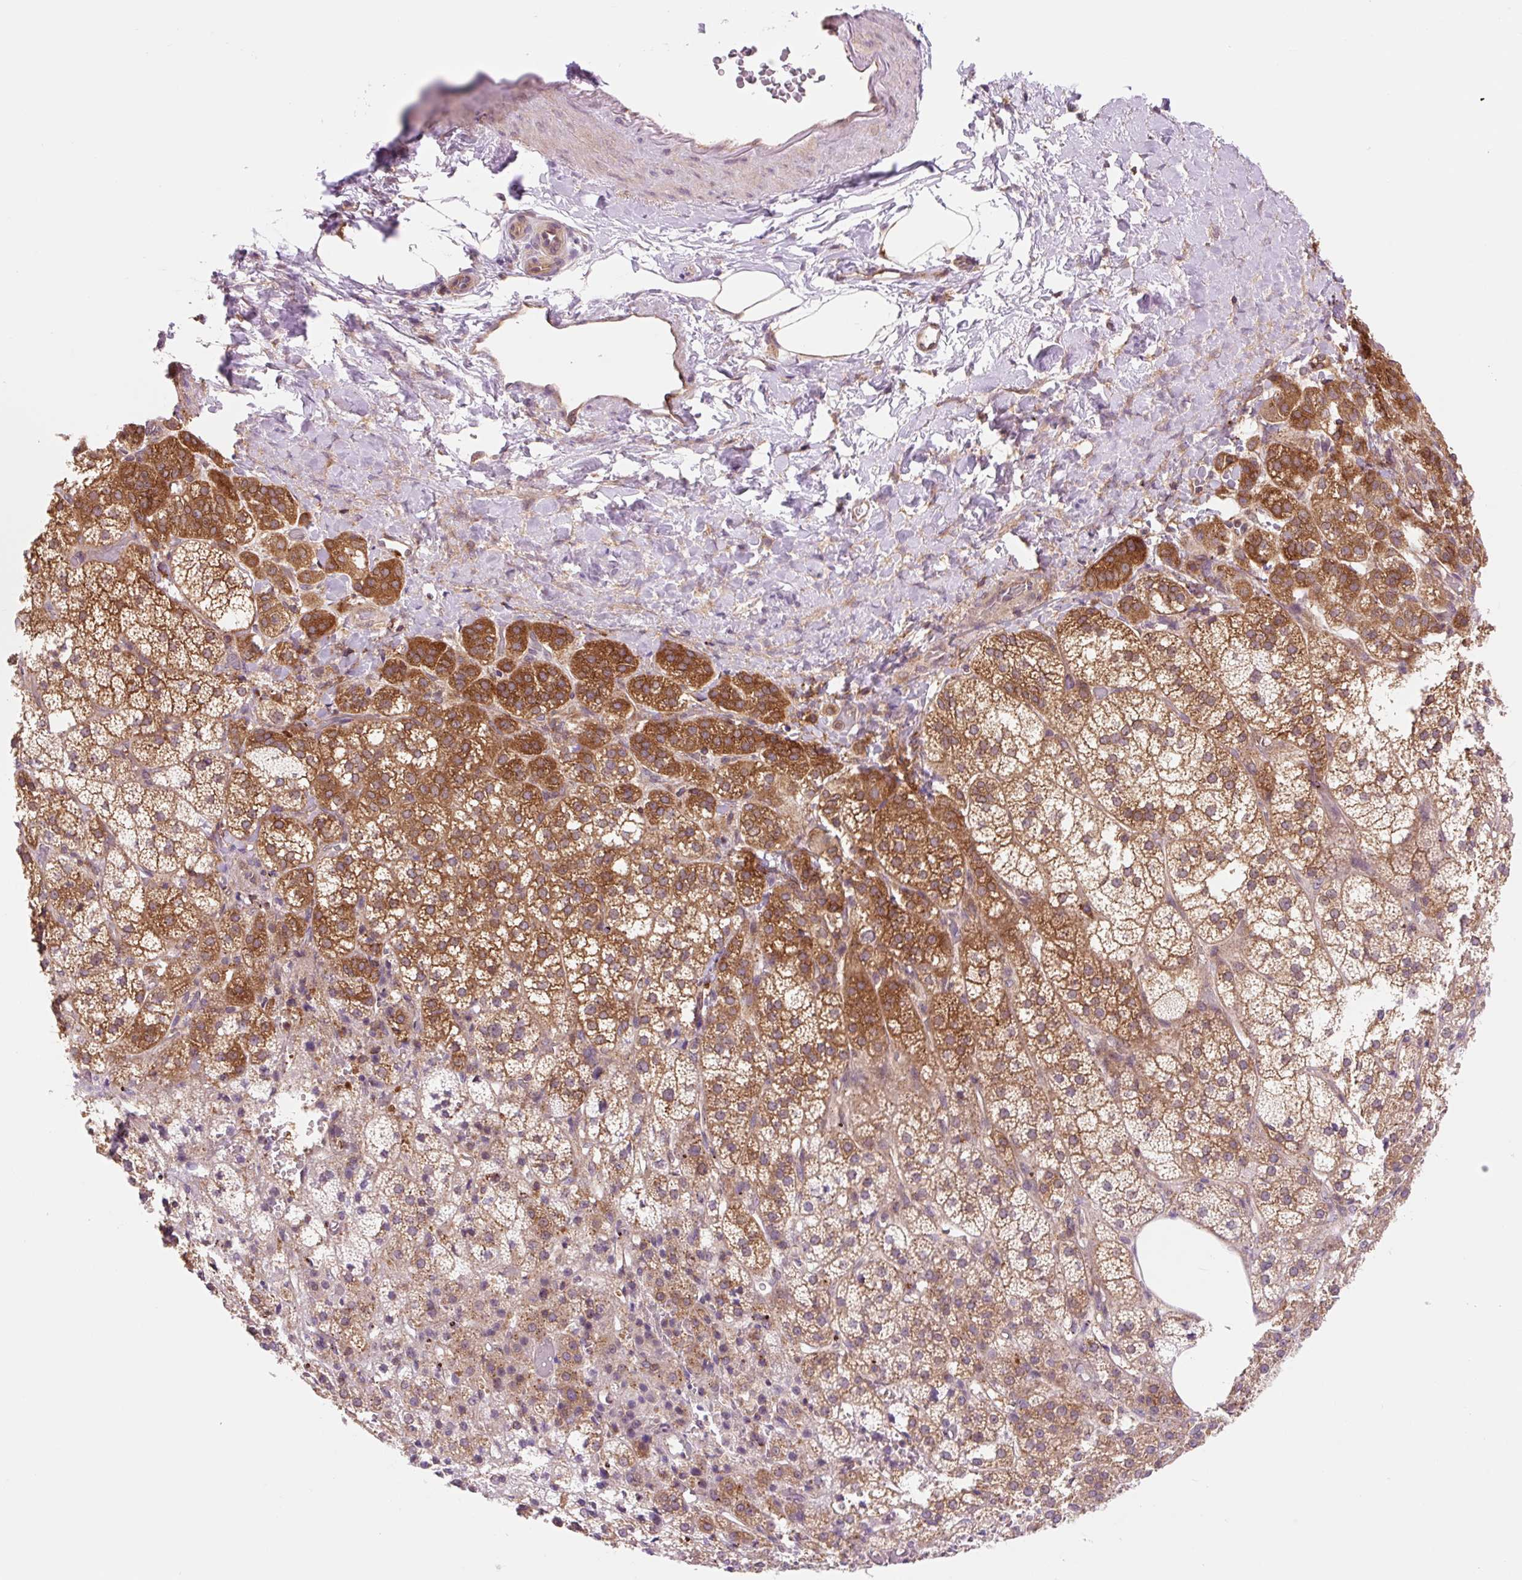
{"staining": {"intensity": "strong", "quantity": ">75%", "location": "cytoplasmic/membranous"}, "tissue": "adrenal gland", "cell_type": "Glandular cells", "image_type": "normal", "snomed": [{"axis": "morphology", "description": "Normal tissue, NOS"}, {"axis": "topography", "description": "Adrenal gland"}], "caption": "Immunohistochemical staining of unremarkable adrenal gland exhibits strong cytoplasmic/membranous protein positivity in approximately >75% of glandular cells. The staining was performed using DAB, with brown indicating positive protein expression. Nuclei are stained blue with hematoxylin.", "gene": "VPS4A", "patient": {"sex": "female", "age": 60}}